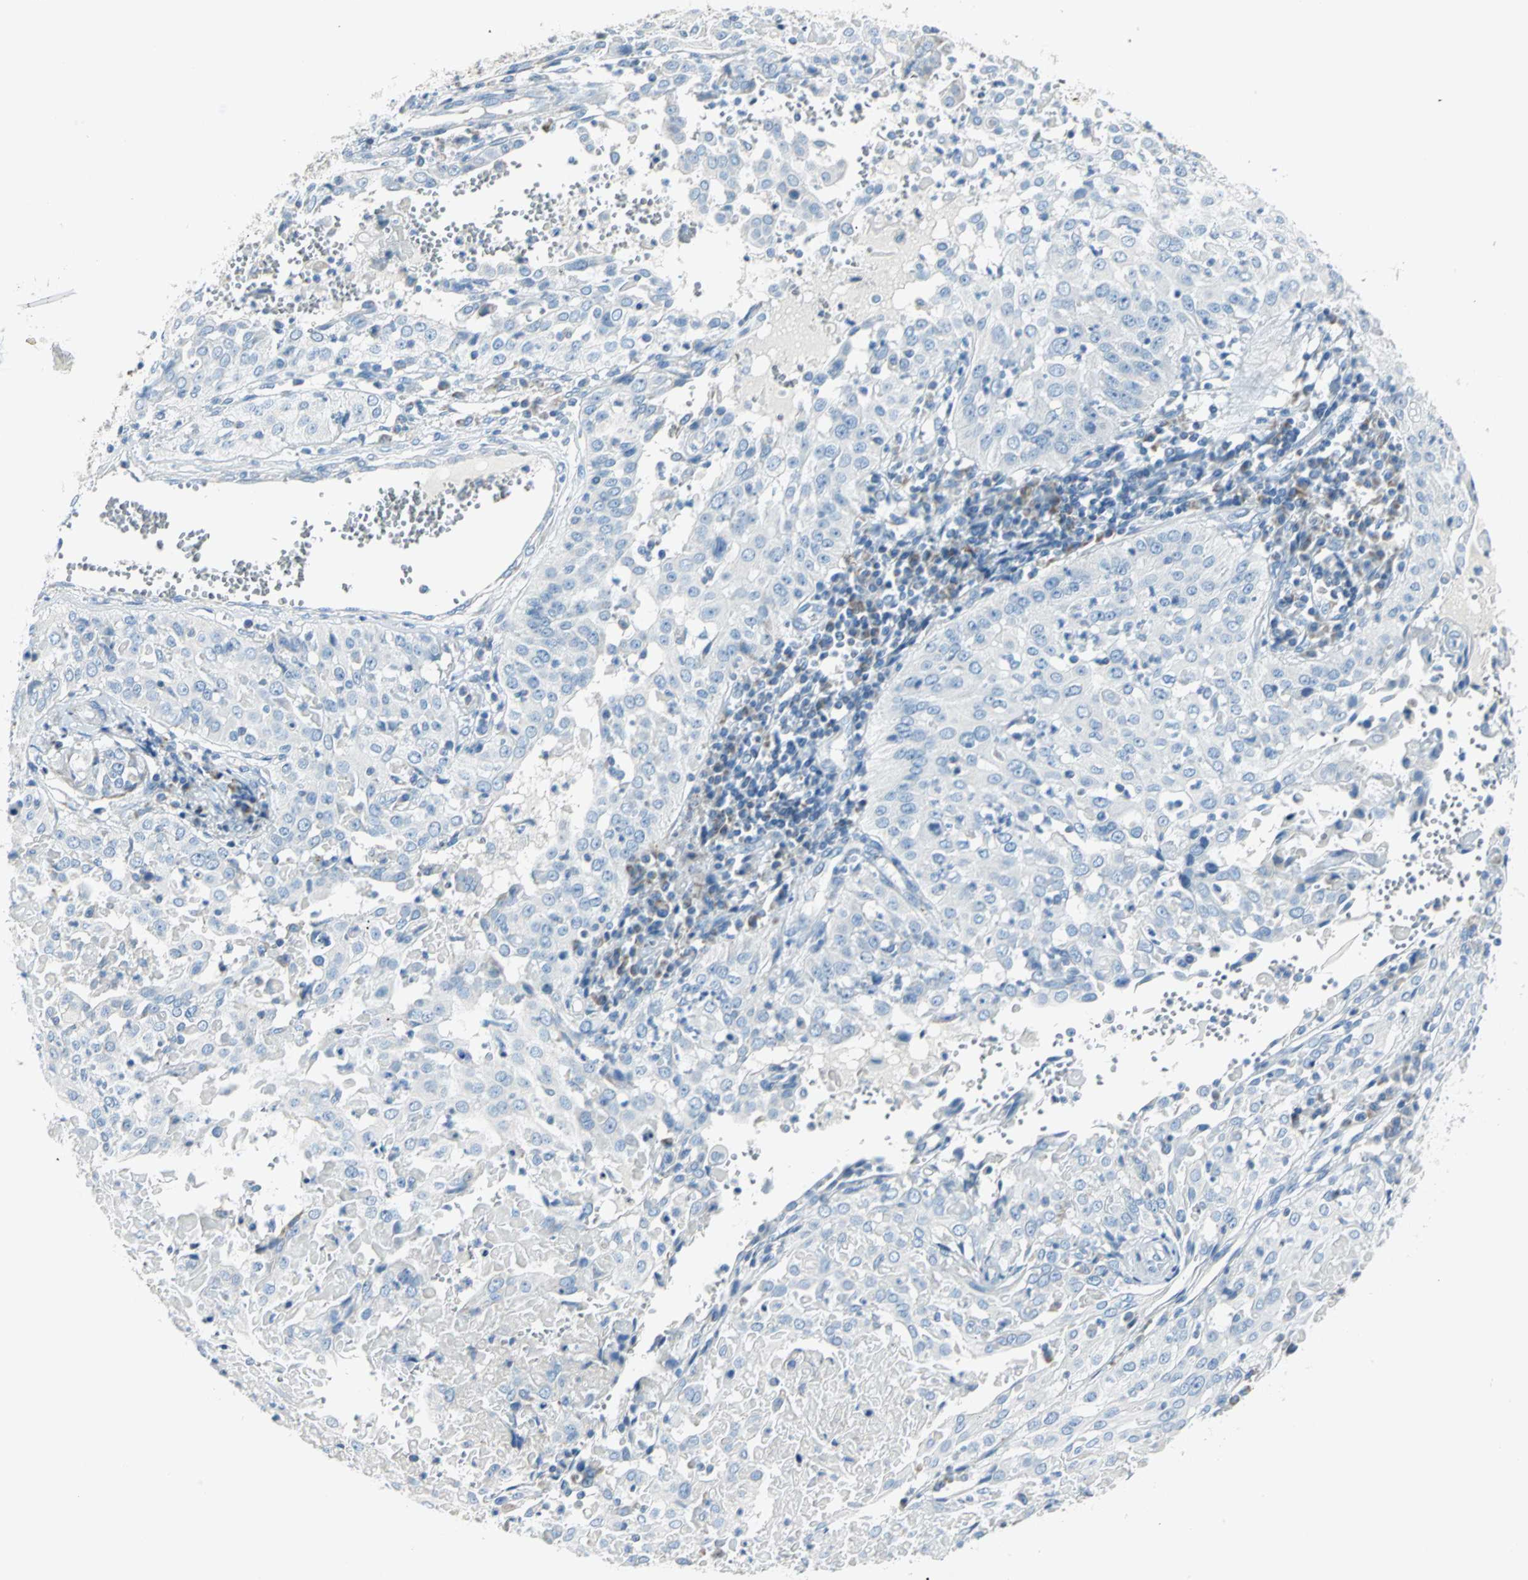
{"staining": {"intensity": "negative", "quantity": "none", "location": "none"}, "tissue": "cervical cancer", "cell_type": "Tumor cells", "image_type": "cancer", "snomed": [{"axis": "morphology", "description": "Squamous cell carcinoma, NOS"}, {"axis": "topography", "description": "Cervix"}], "caption": "A high-resolution histopathology image shows immunohistochemistry (IHC) staining of cervical cancer (squamous cell carcinoma), which exhibits no significant positivity in tumor cells. Nuclei are stained in blue.", "gene": "ALOX15", "patient": {"sex": "female", "age": 39}}